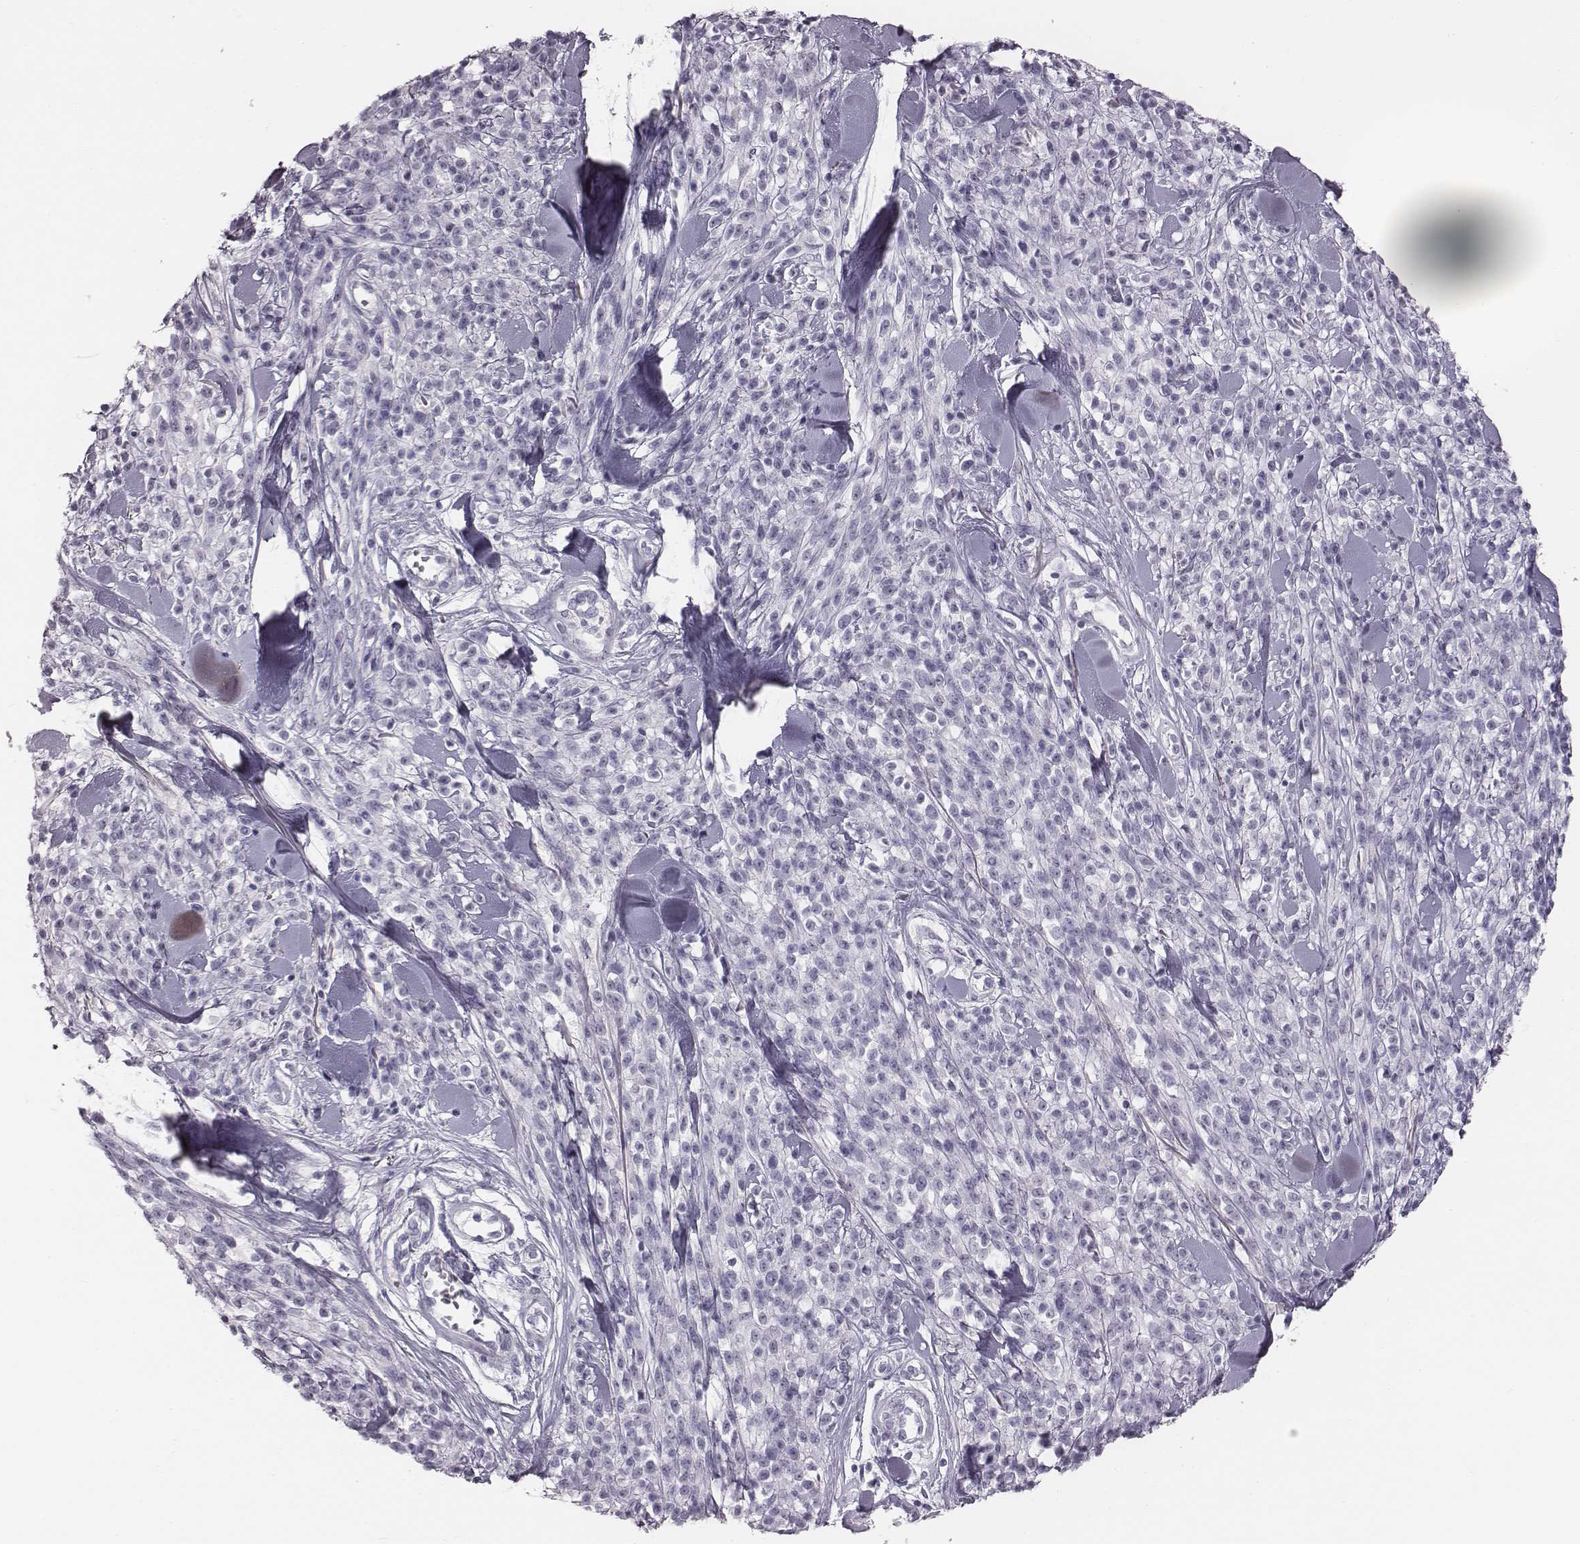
{"staining": {"intensity": "negative", "quantity": "none", "location": "none"}, "tissue": "melanoma", "cell_type": "Tumor cells", "image_type": "cancer", "snomed": [{"axis": "morphology", "description": "Malignant melanoma, NOS"}, {"axis": "topography", "description": "Skin"}, {"axis": "topography", "description": "Skin of trunk"}], "caption": "This is a photomicrograph of immunohistochemistry (IHC) staining of melanoma, which shows no positivity in tumor cells.", "gene": "CRISP1", "patient": {"sex": "male", "age": 74}}